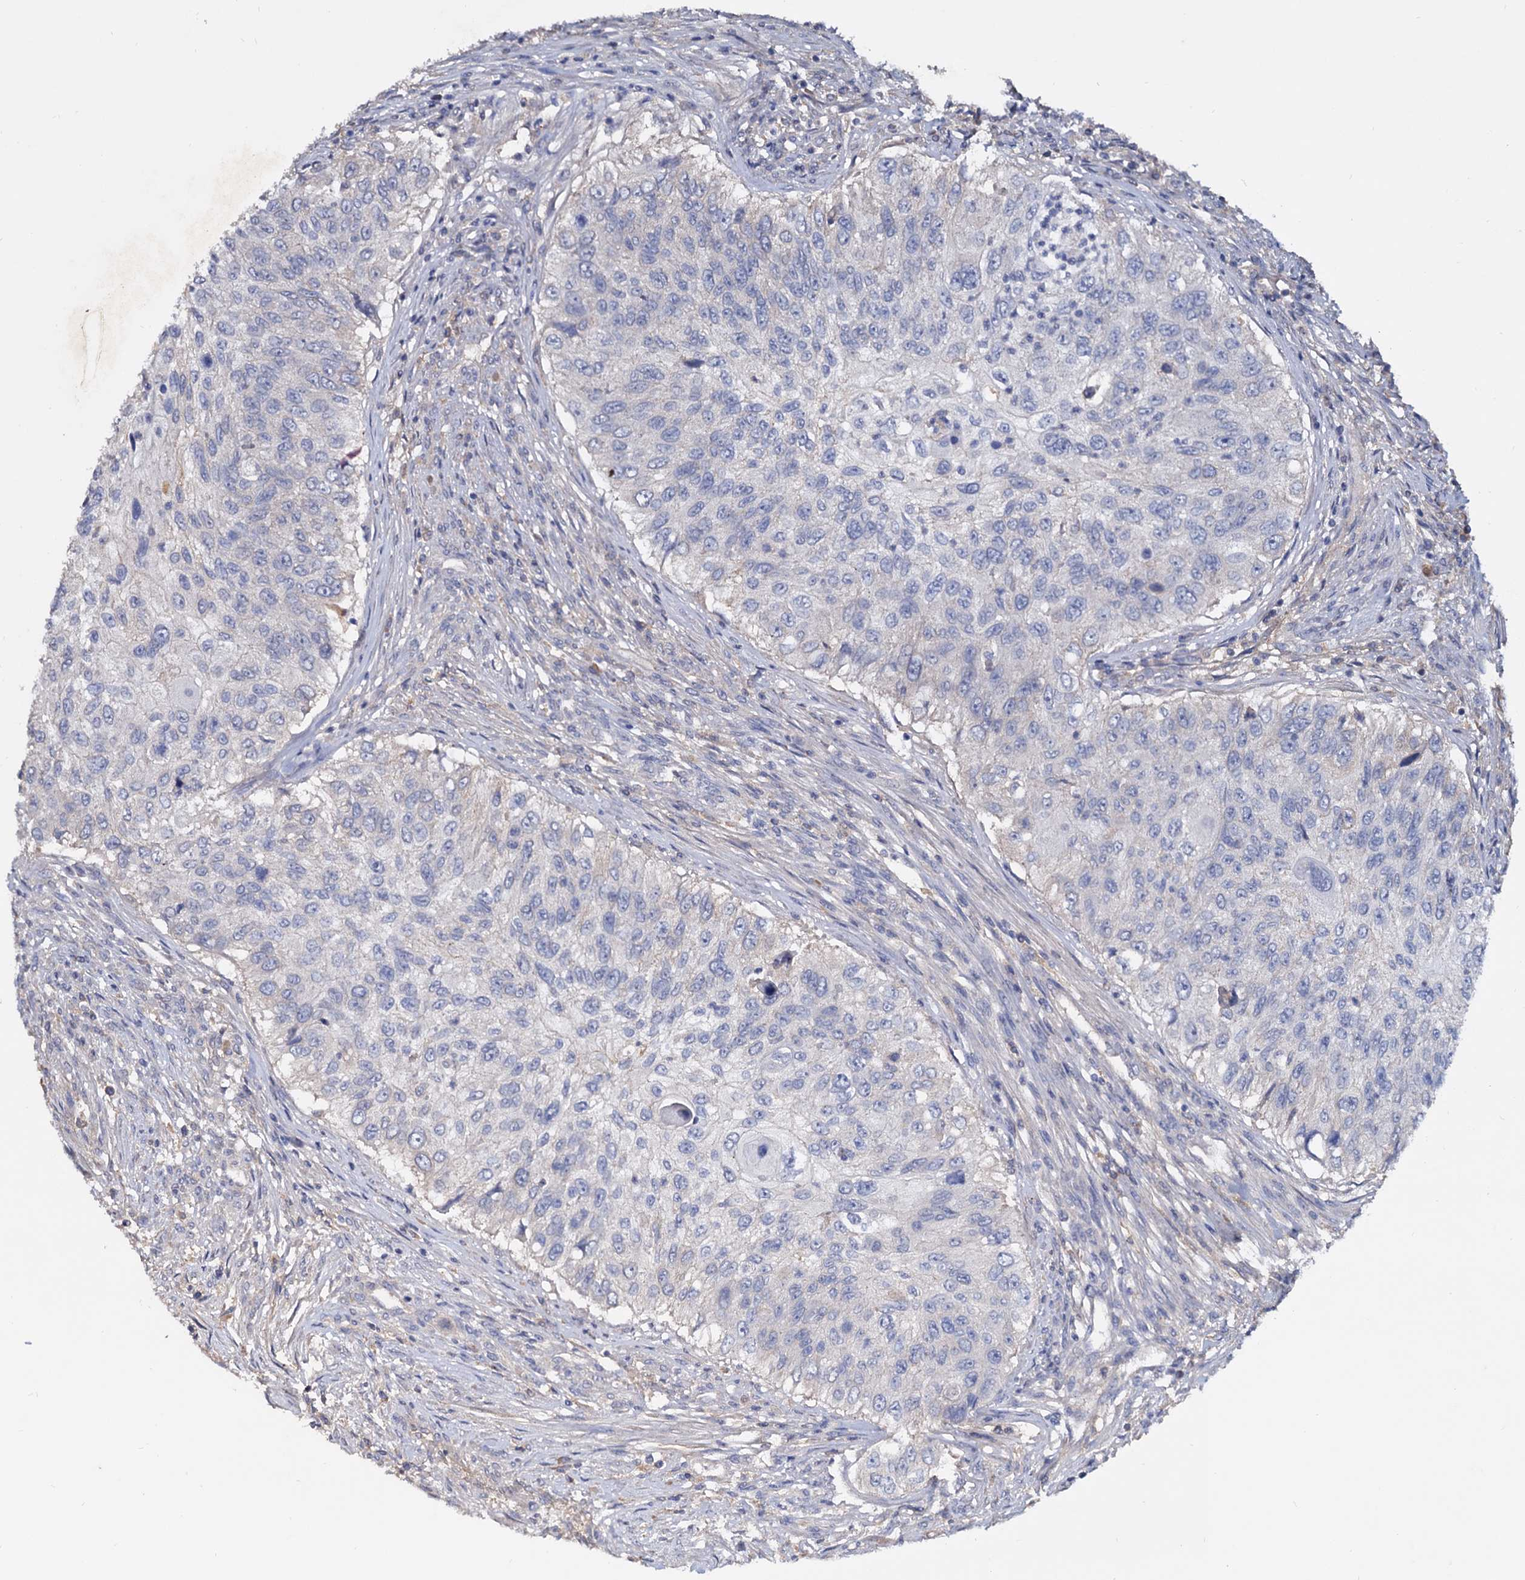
{"staining": {"intensity": "negative", "quantity": "none", "location": "none"}, "tissue": "urothelial cancer", "cell_type": "Tumor cells", "image_type": "cancer", "snomed": [{"axis": "morphology", "description": "Urothelial carcinoma, High grade"}, {"axis": "topography", "description": "Urinary bladder"}], "caption": "This is a histopathology image of immunohistochemistry (IHC) staining of urothelial cancer, which shows no positivity in tumor cells.", "gene": "NPAS4", "patient": {"sex": "female", "age": 60}}